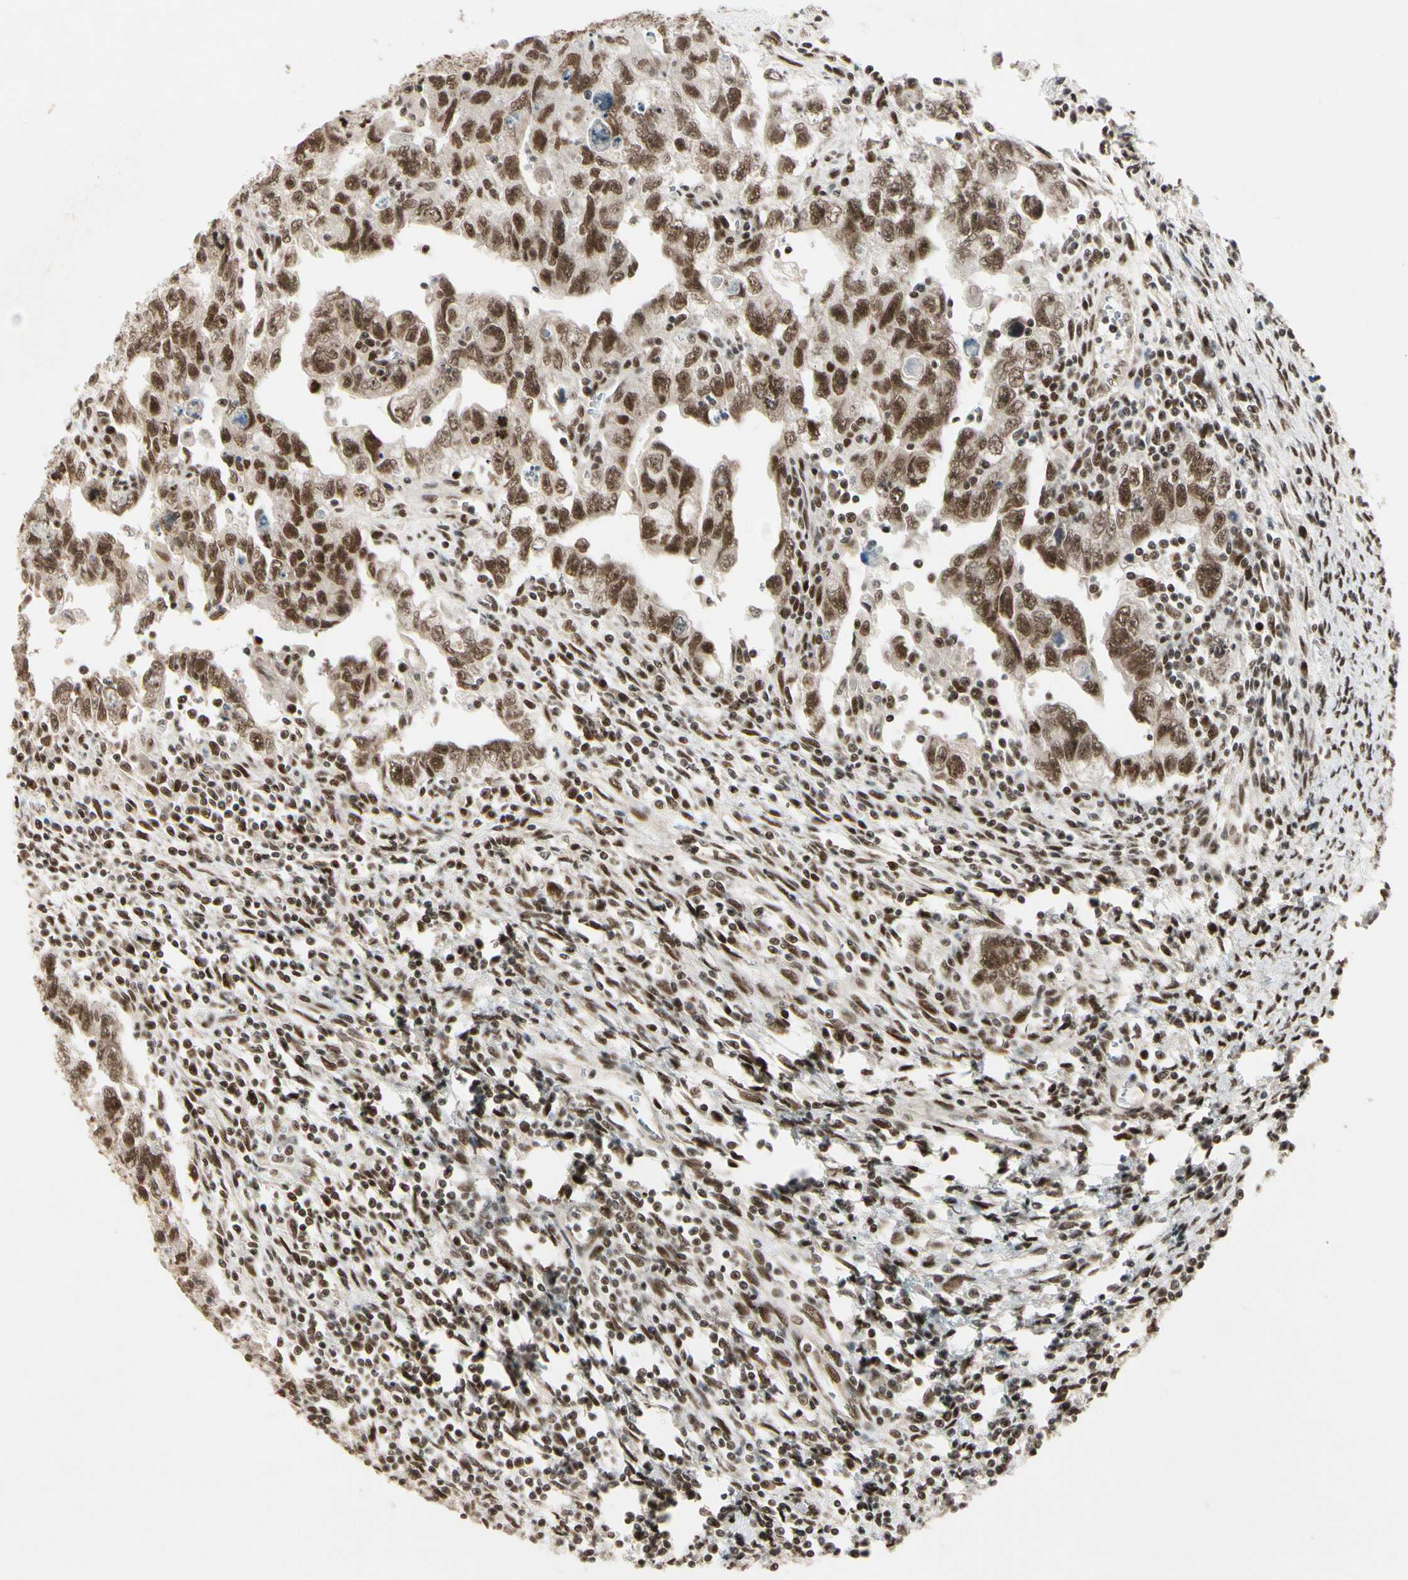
{"staining": {"intensity": "moderate", "quantity": ">75%", "location": "nuclear"}, "tissue": "testis cancer", "cell_type": "Tumor cells", "image_type": "cancer", "snomed": [{"axis": "morphology", "description": "Carcinoma, Embryonal, NOS"}, {"axis": "topography", "description": "Testis"}], "caption": "Immunohistochemical staining of testis embryonal carcinoma demonstrates moderate nuclear protein expression in about >75% of tumor cells. The staining is performed using DAB brown chromogen to label protein expression. The nuclei are counter-stained blue using hematoxylin.", "gene": "CHAMP1", "patient": {"sex": "male", "age": 28}}